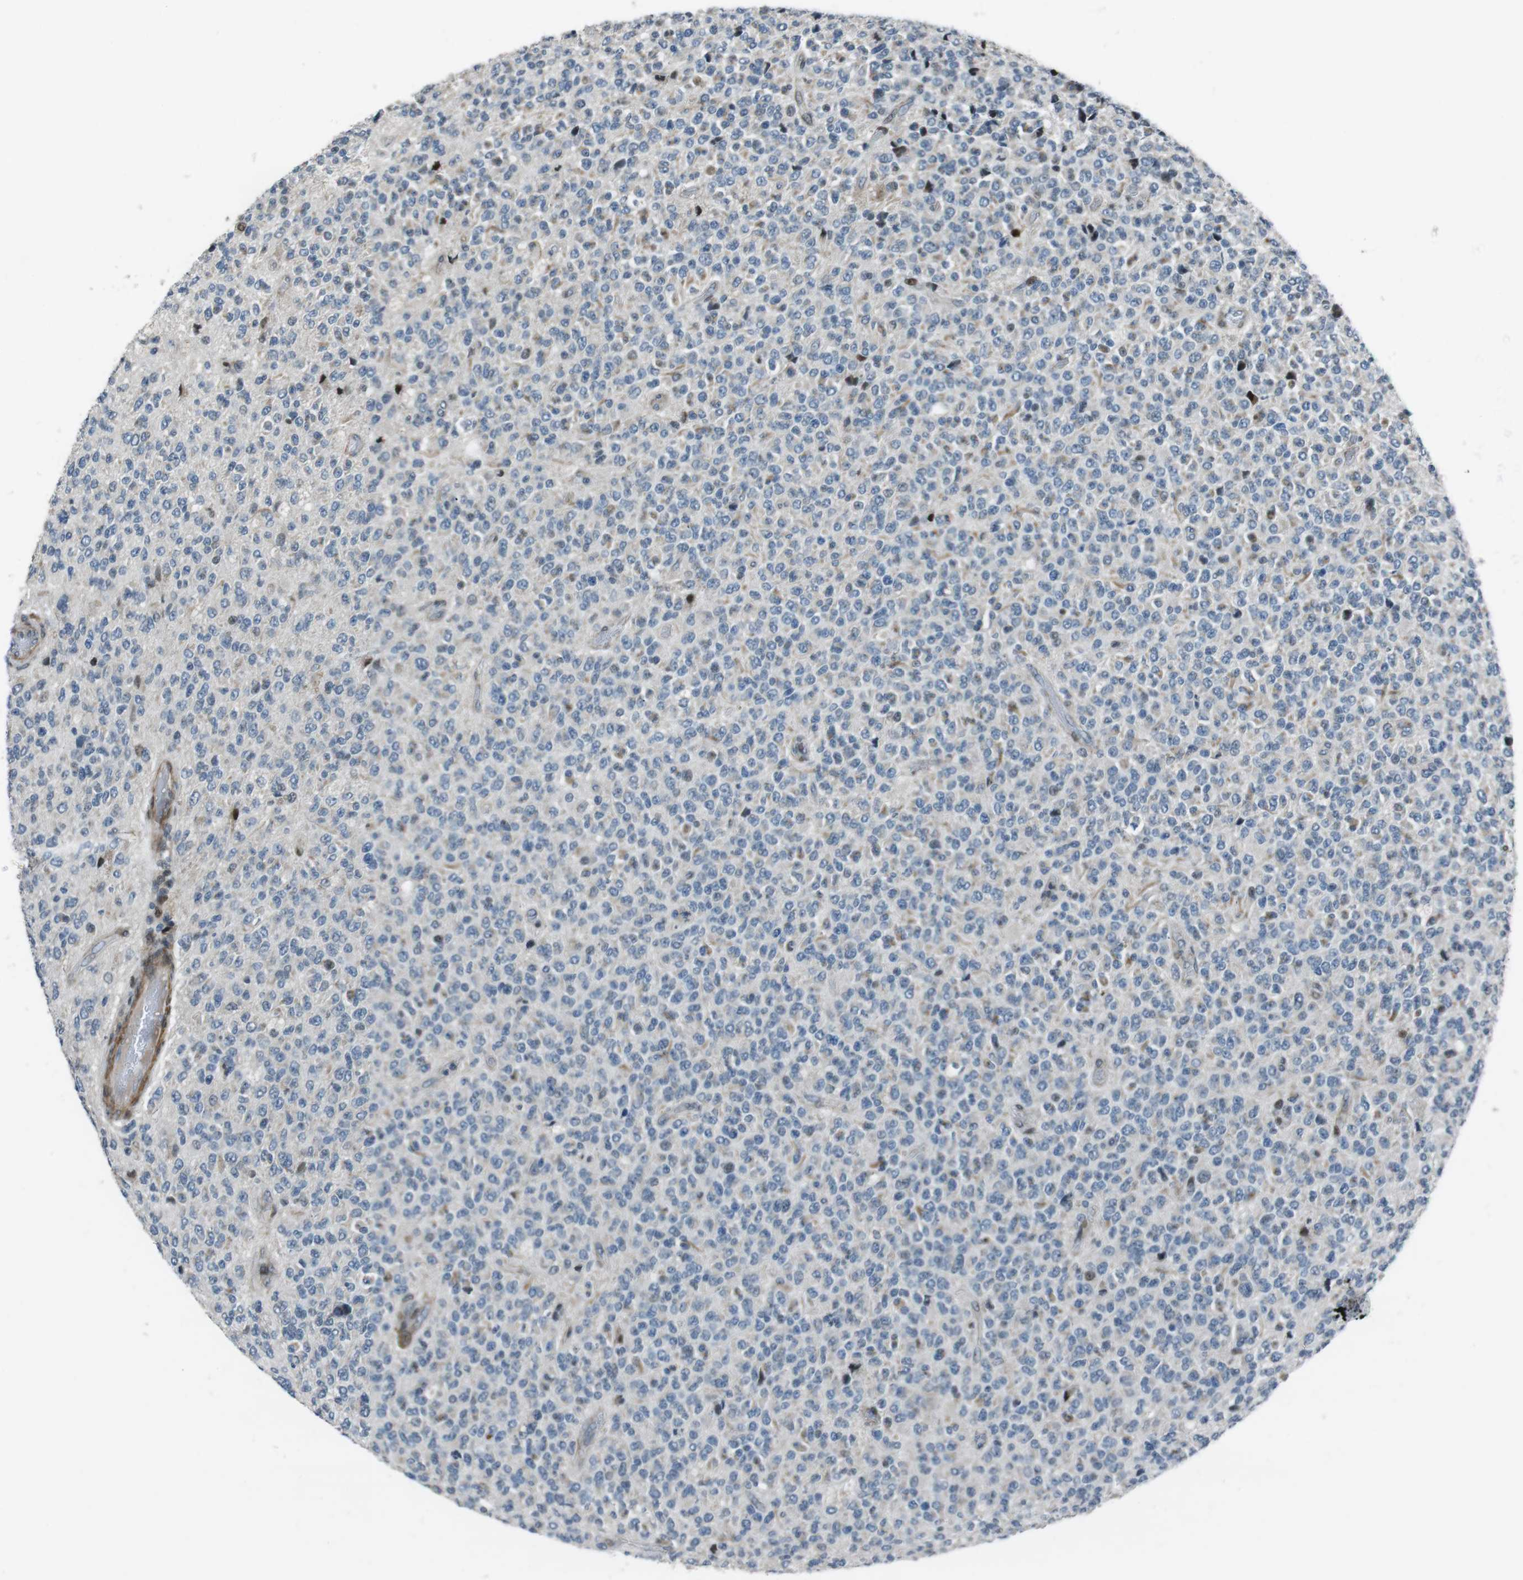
{"staining": {"intensity": "weak", "quantity": "<25%", "location": "nuclear"}, "tissue": "glioma", "cell_type": "Tumor cells", "image_type": "cancer", "snomed": [{"axis": "morphology", "description": "Glioma, malignant, High grade"}, {"axis": "topography", "description": "pancreas cauda"}], "caption": "DAB (3,3'-diaminobenzidine) immunohistochemical staining of malignant glioma (high-grade) reveals no significant positivity in tumor cells.", "gene": "PBRM1", "patient": {"sex": "male", "age": 60}}